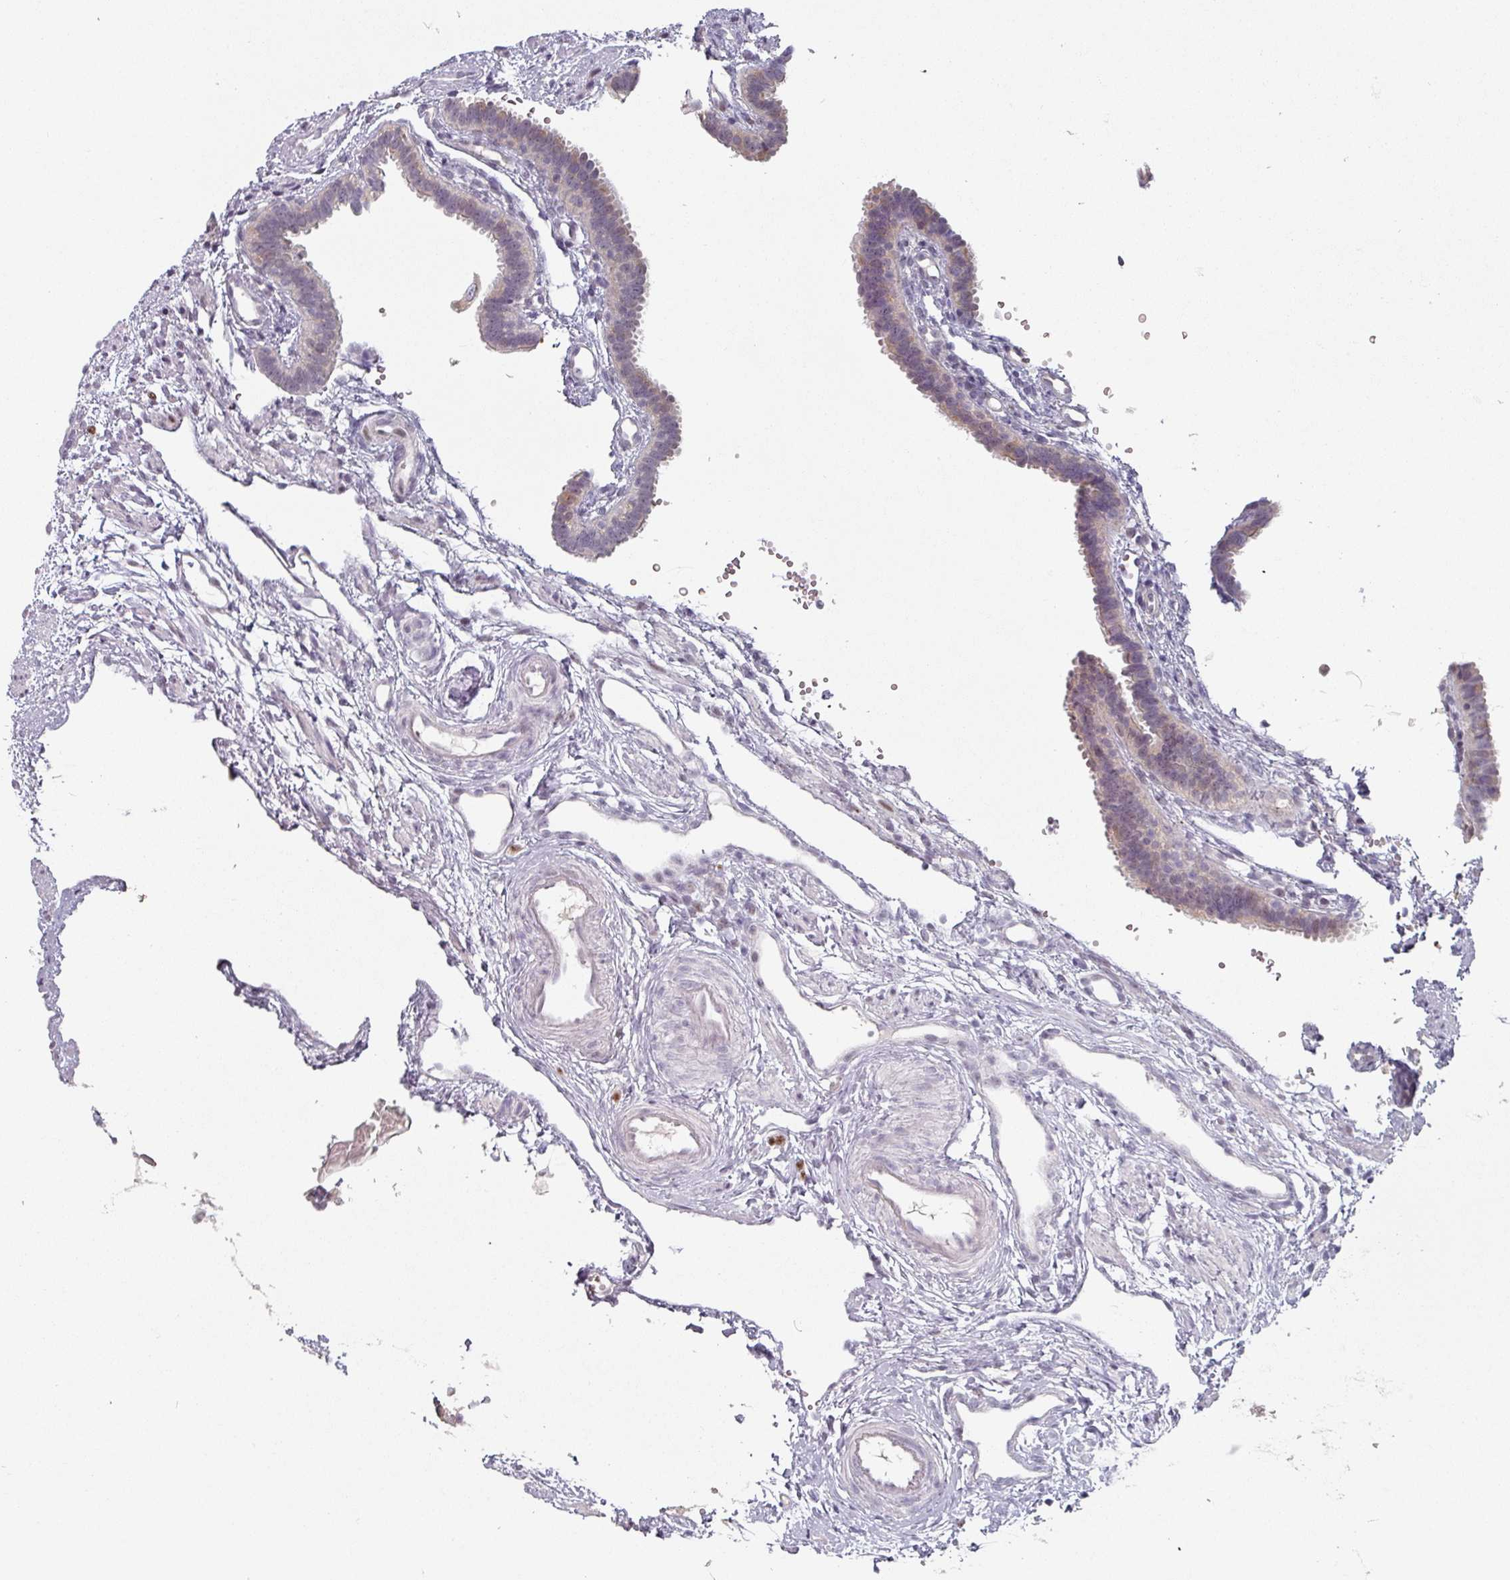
{"staining": {"intensity": "weak", "quantity": "25%-75%", "location": "cytoplasmic/membranous"}, "tissue": "fallopian tube", "cell_type": "Glandular cells", "image_type": "normal", "snomed": [{"axis": "morphology", "description": "Normal tissue, NOS"}, {"axis": "topography", "description": "Fallopian tube"}], "caption": "Protein staining of unremarkable fallopian tube reveals weak cytoplasmic/membranous staining in about 25%-75% of glandular cells.", "gene": "ZBTB6", "patient": {"sex": "female", "age": 37}}